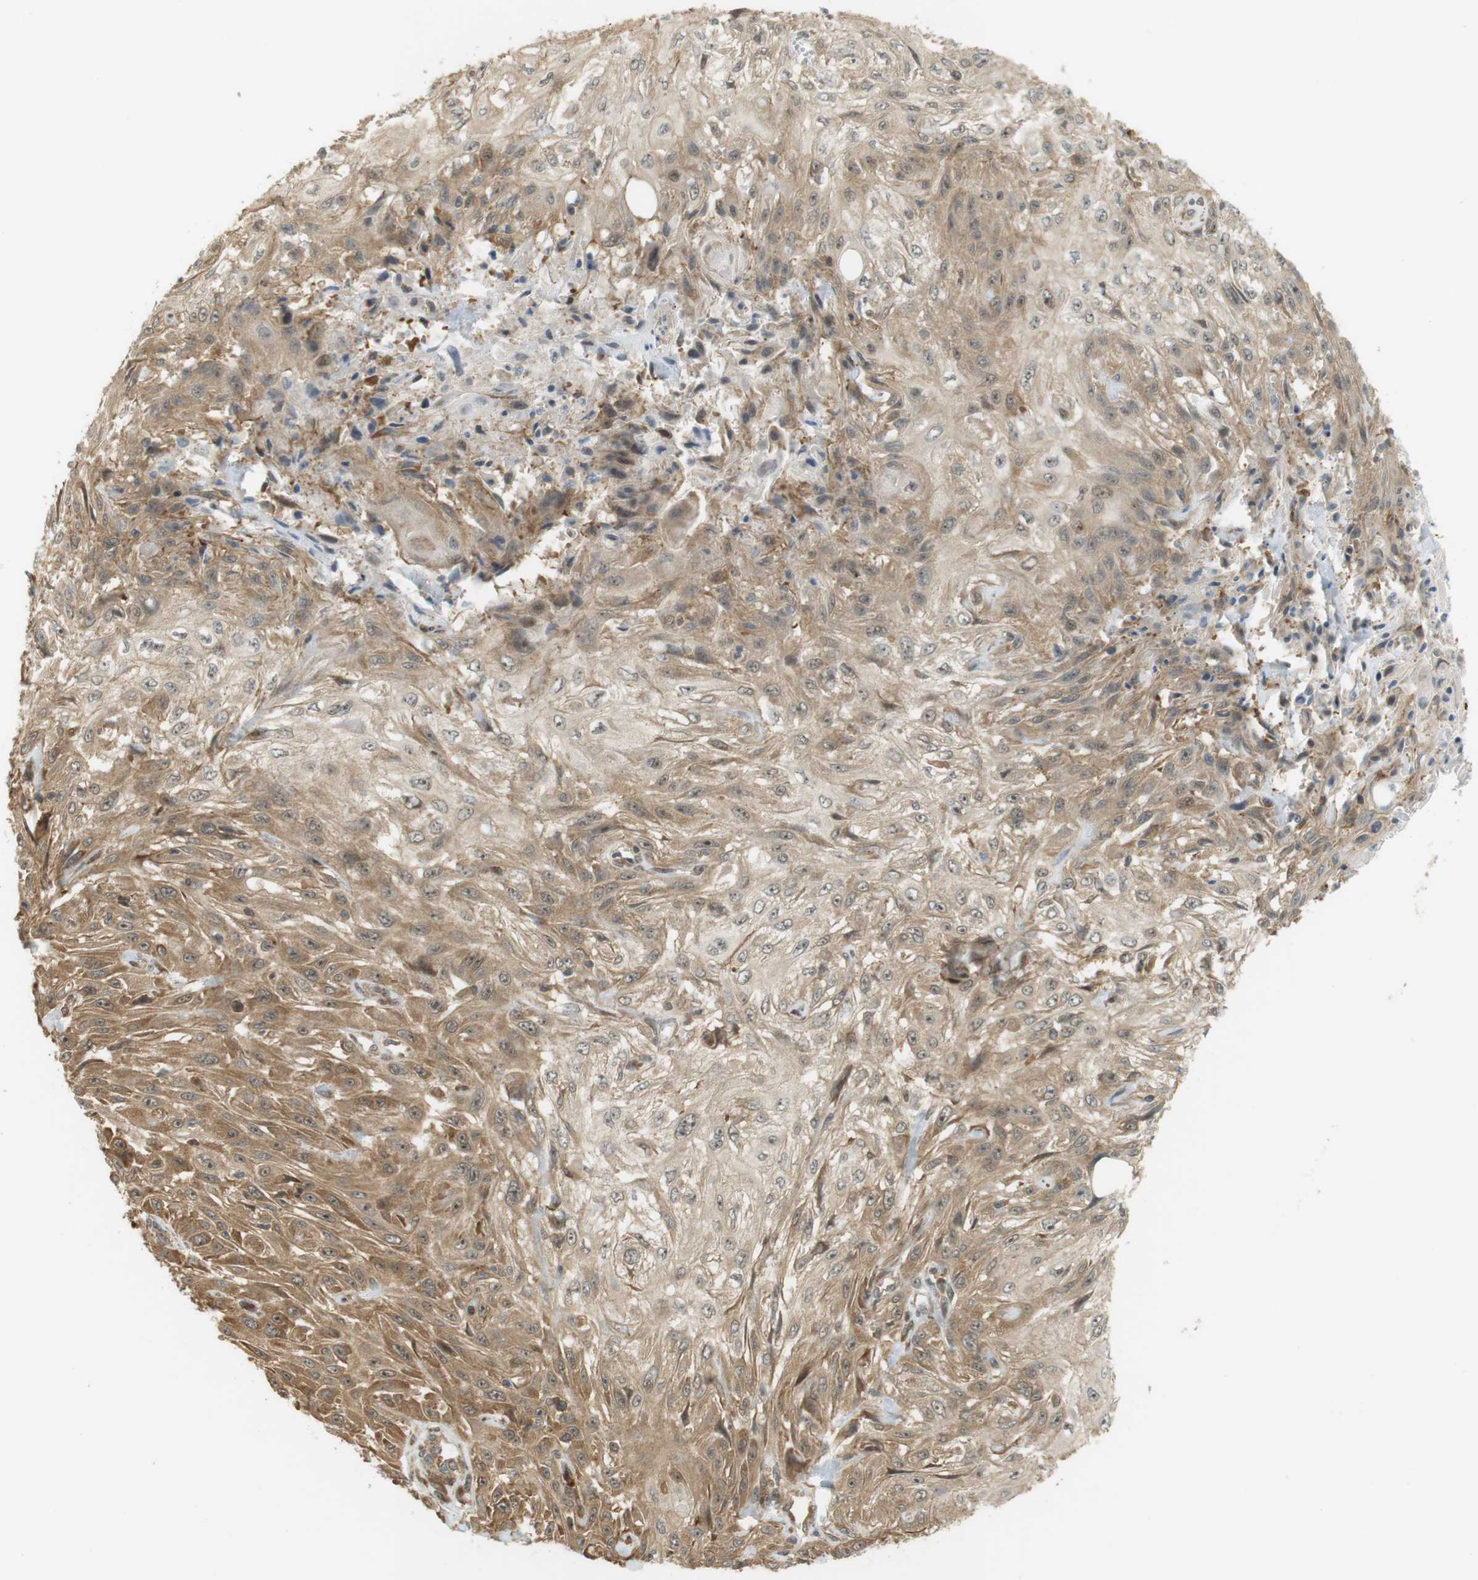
{"staining": {"intensity": "moderate", "quantity": ">75%", "location": "cytoplasmic/membranous,nuclear"}, "tissue": "skin cancer", "cell_type": "Tumor cells", "image_type": "cancer", "snomed": [{"axis": "morphology", "description": "Squamous cell carcinoma, NOS"}, {"axis": "topography", "description": "Skin"}], "caption": "There is medium levels of moderate cytoplasmic/membranous and nuclear expression in tumor cells of skin cancer, as demonstrated by immunohistochemical staining (brown color).", "gene": "PA2G4", "patient": {"sex": "male", "age": 75}}